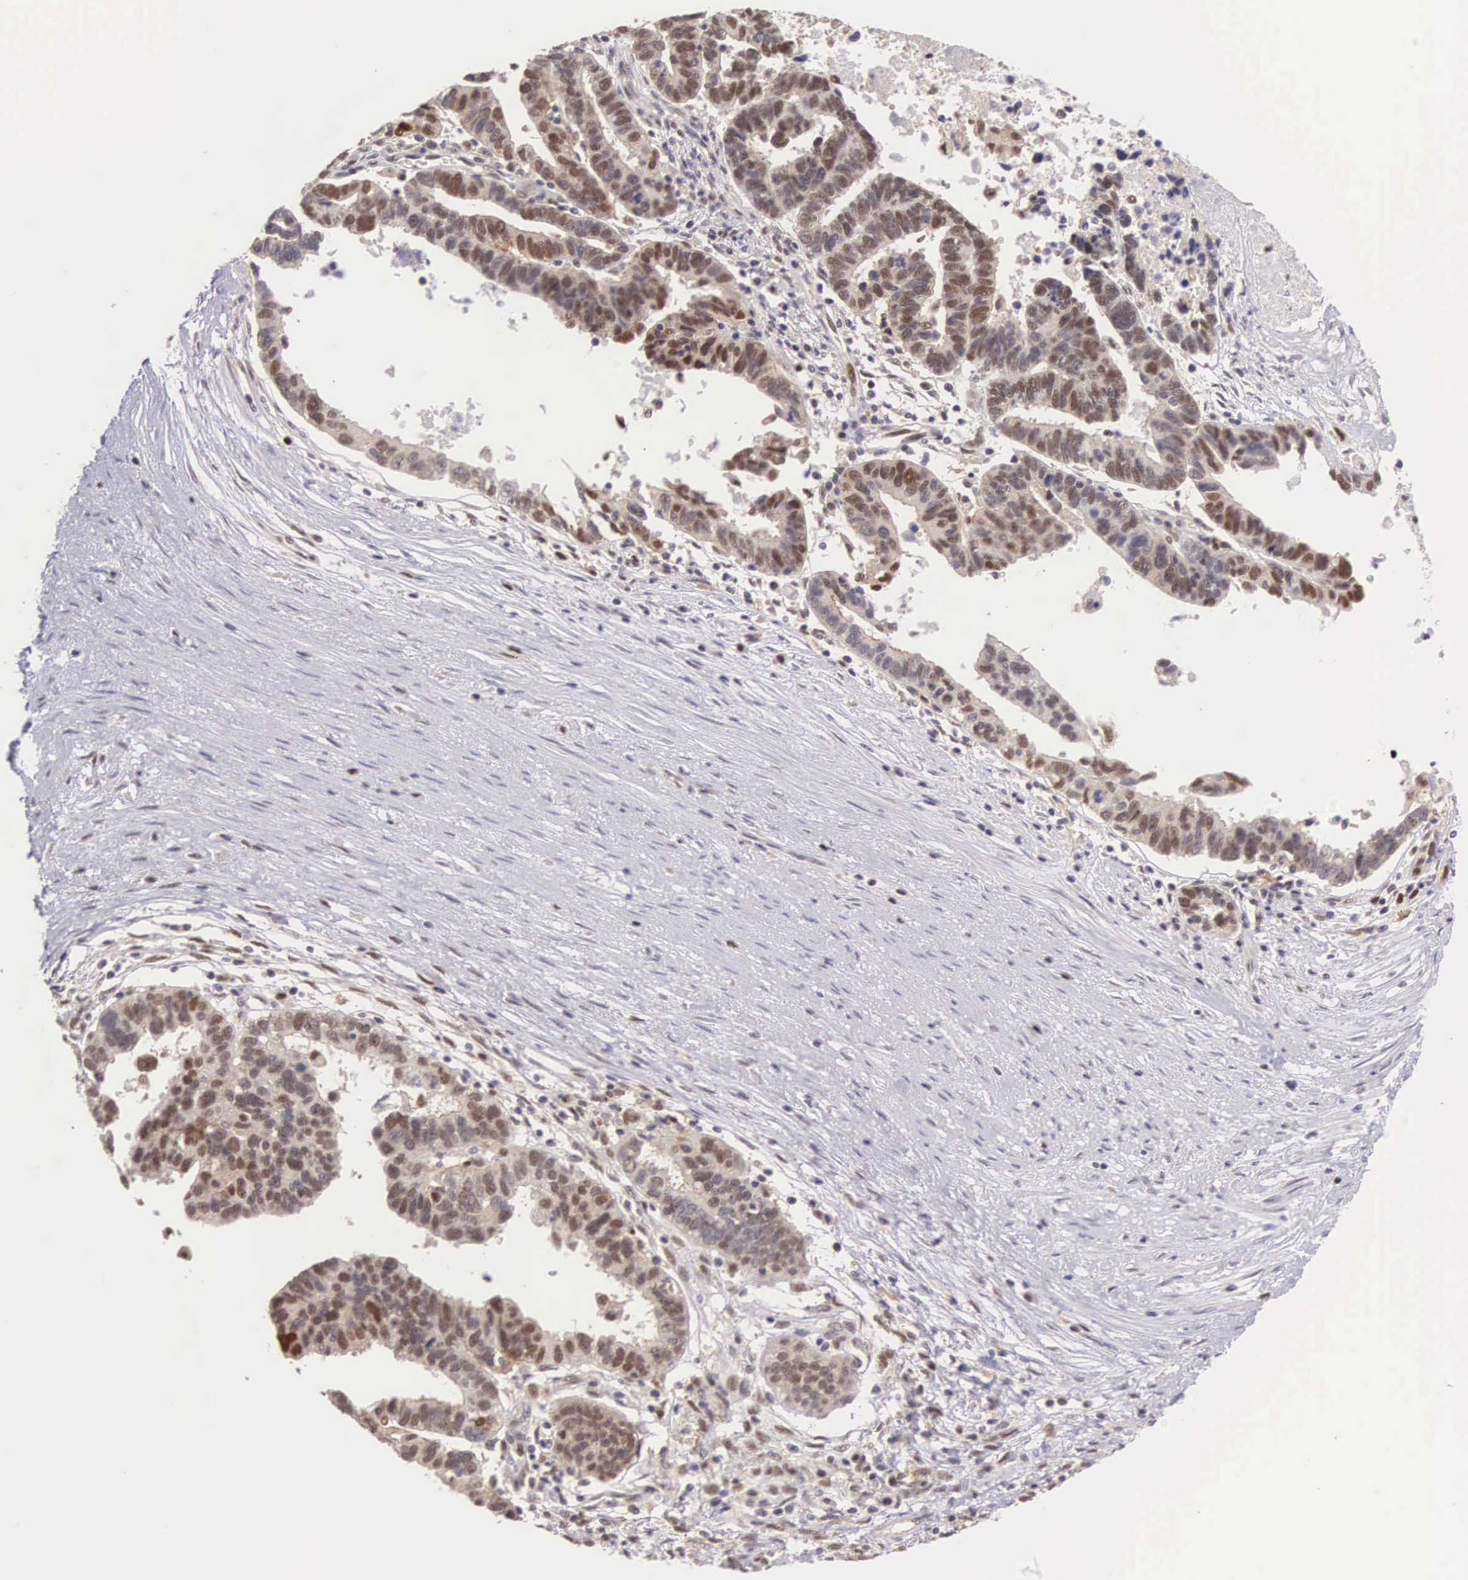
{"staining": {"intensity": "moderate", "quantity": ">75%", "location": "cytoplasmic/membranous,nuclear"}, "tissue": "ovarian cancer", "cell_type": "Tumor cells", "image_type": "cancer", "snomed": [{"axis": "morphology", "description": "Carcinoma, endometroid"}, {"axis": "morphology", "description": "Cystadenocarcinoma, serous, NOS"}, {"axis": "topography", "description": "Ovary"}], "caption": "A medium amount of moderate cytoplasmic/membranous and nuclear expression is seen in about >75% of tumor cells in ovarian endometroid carcinoma tissue.", "gene": "GRK3", "patient": {"sex": "female", "age": 45}}